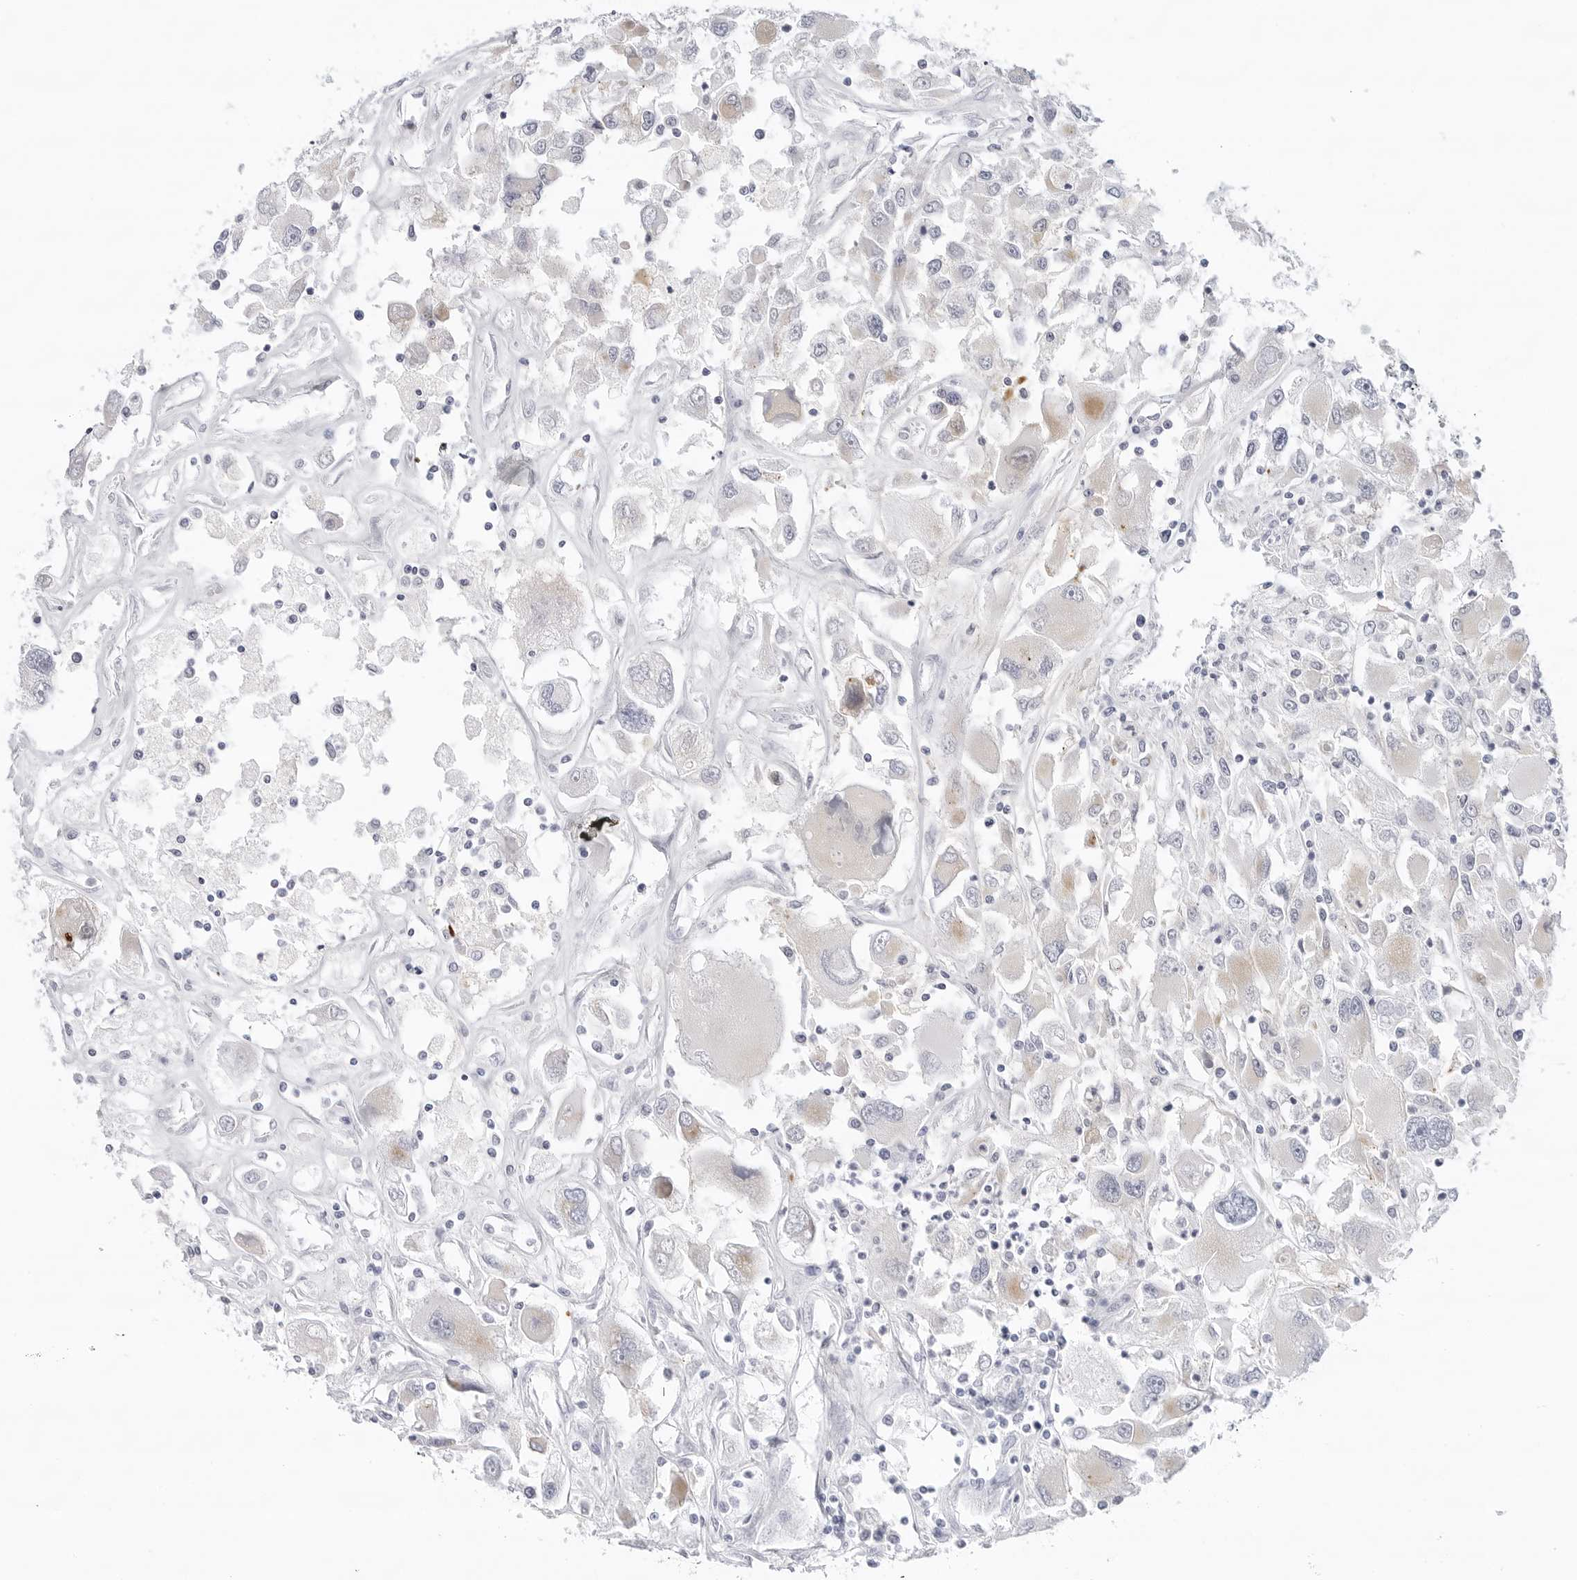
{"staining": {"intensity": "weak", "quantity": "<25%", "location": "cytoplasmic/membranous"}, "tissue": "renal cancer", "cell_type": "Tumor cells", "image_type": "cancer", "snomed": [{"axis": "morphology", "description": "Adenocarcinoma, NOS"}, {"axis": "topography", "description": "Kidney"}], "caption": "High power microscopy micrograph of an IHC micrograph of renal cancer, revealing no significant staining in tumor cells.", "gene": "SLC19A1", "patient": {"sex": "female", "age": 52}}